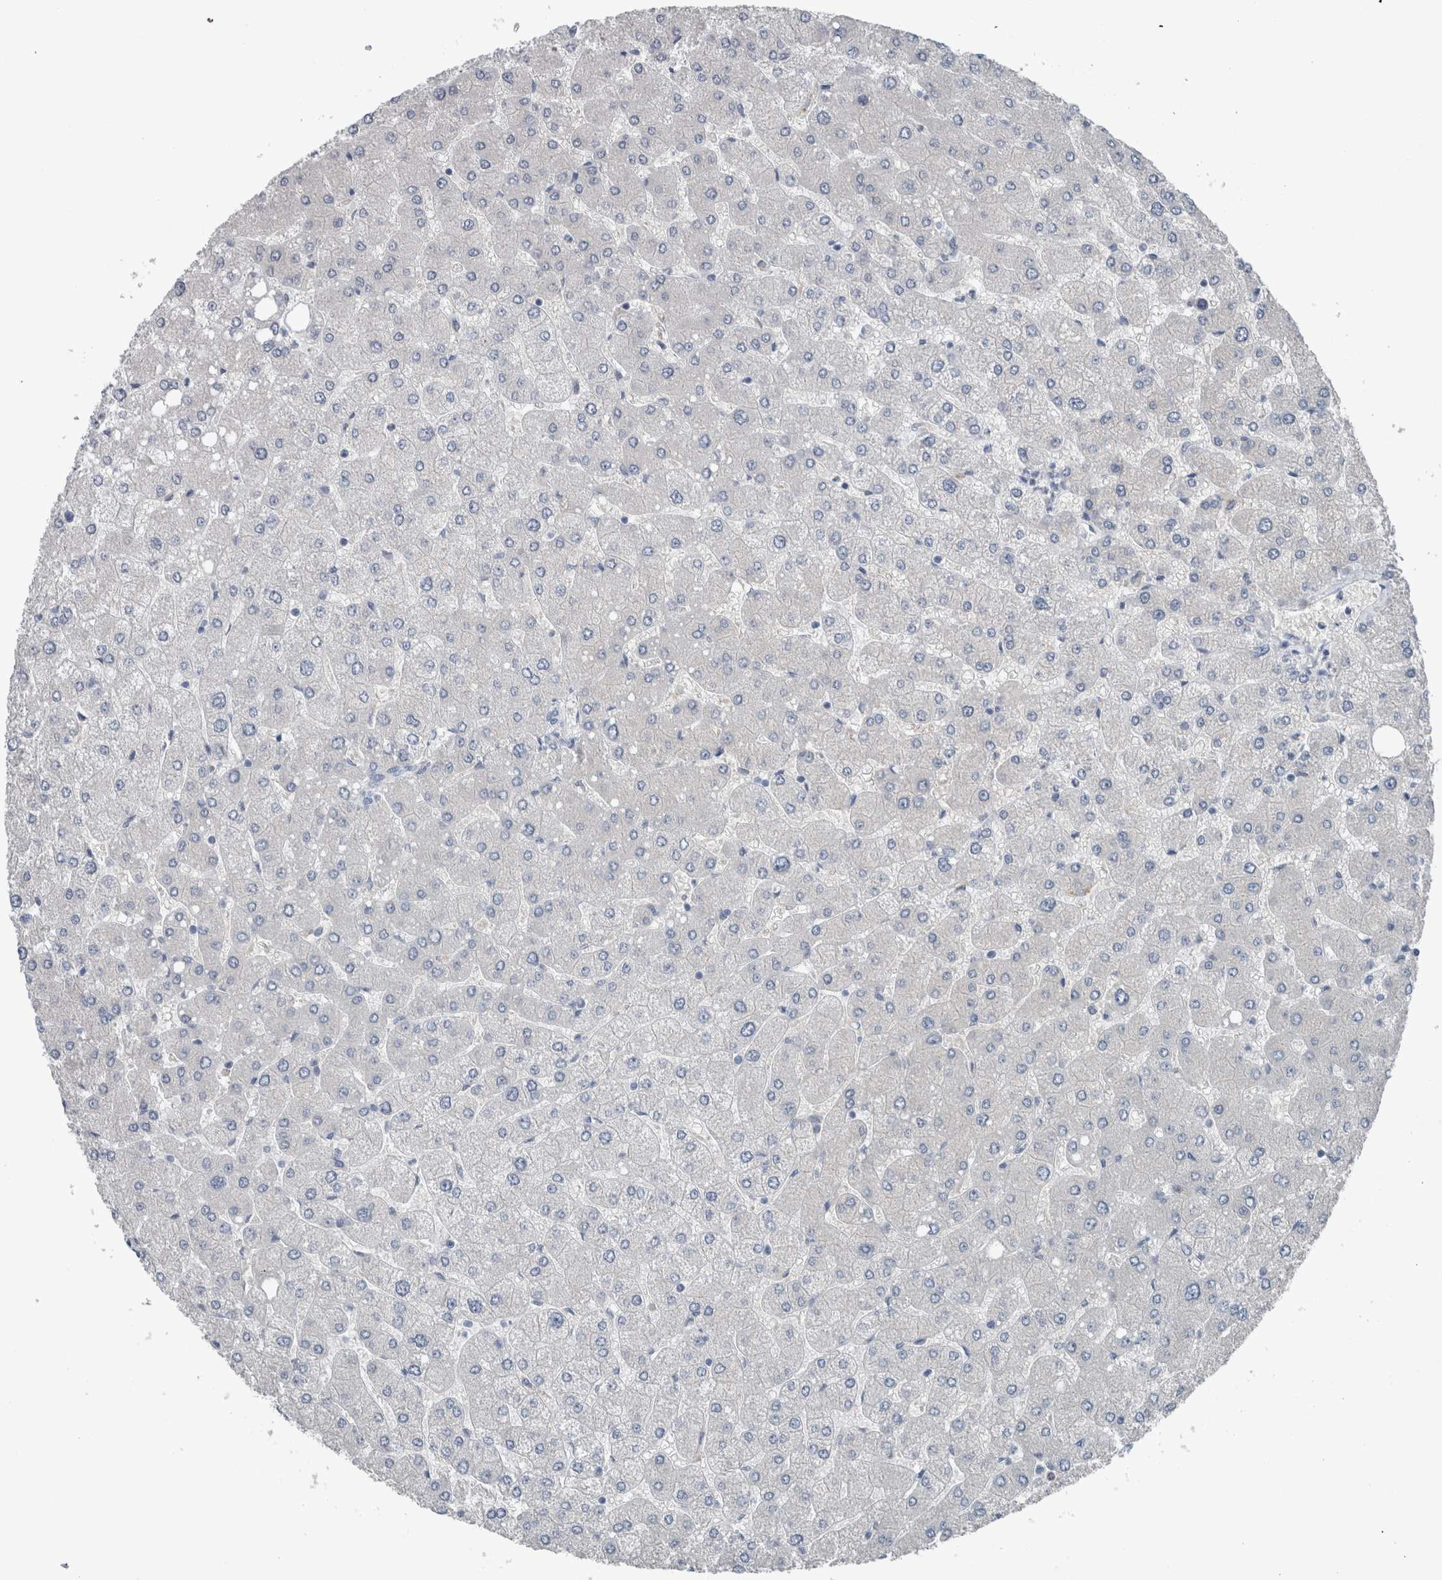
{"staining": {"intensity": "negative", "quantity": "none", "location": "none"}, "tissue": "liver", "cell_type": "Cholangiocytes", "image_type": "normal", "snomed": [{"axis": "morphology", "description": "Normal tissue, NOS"}, {"axis": "topography", "description": "Liver"}], "caption": "DAB immunohistochemical staining of benign liver exhibits no significant expression in cholangiocytes.", "gene": "CRNN", "patient": {"sex": "male", "age": 55}}